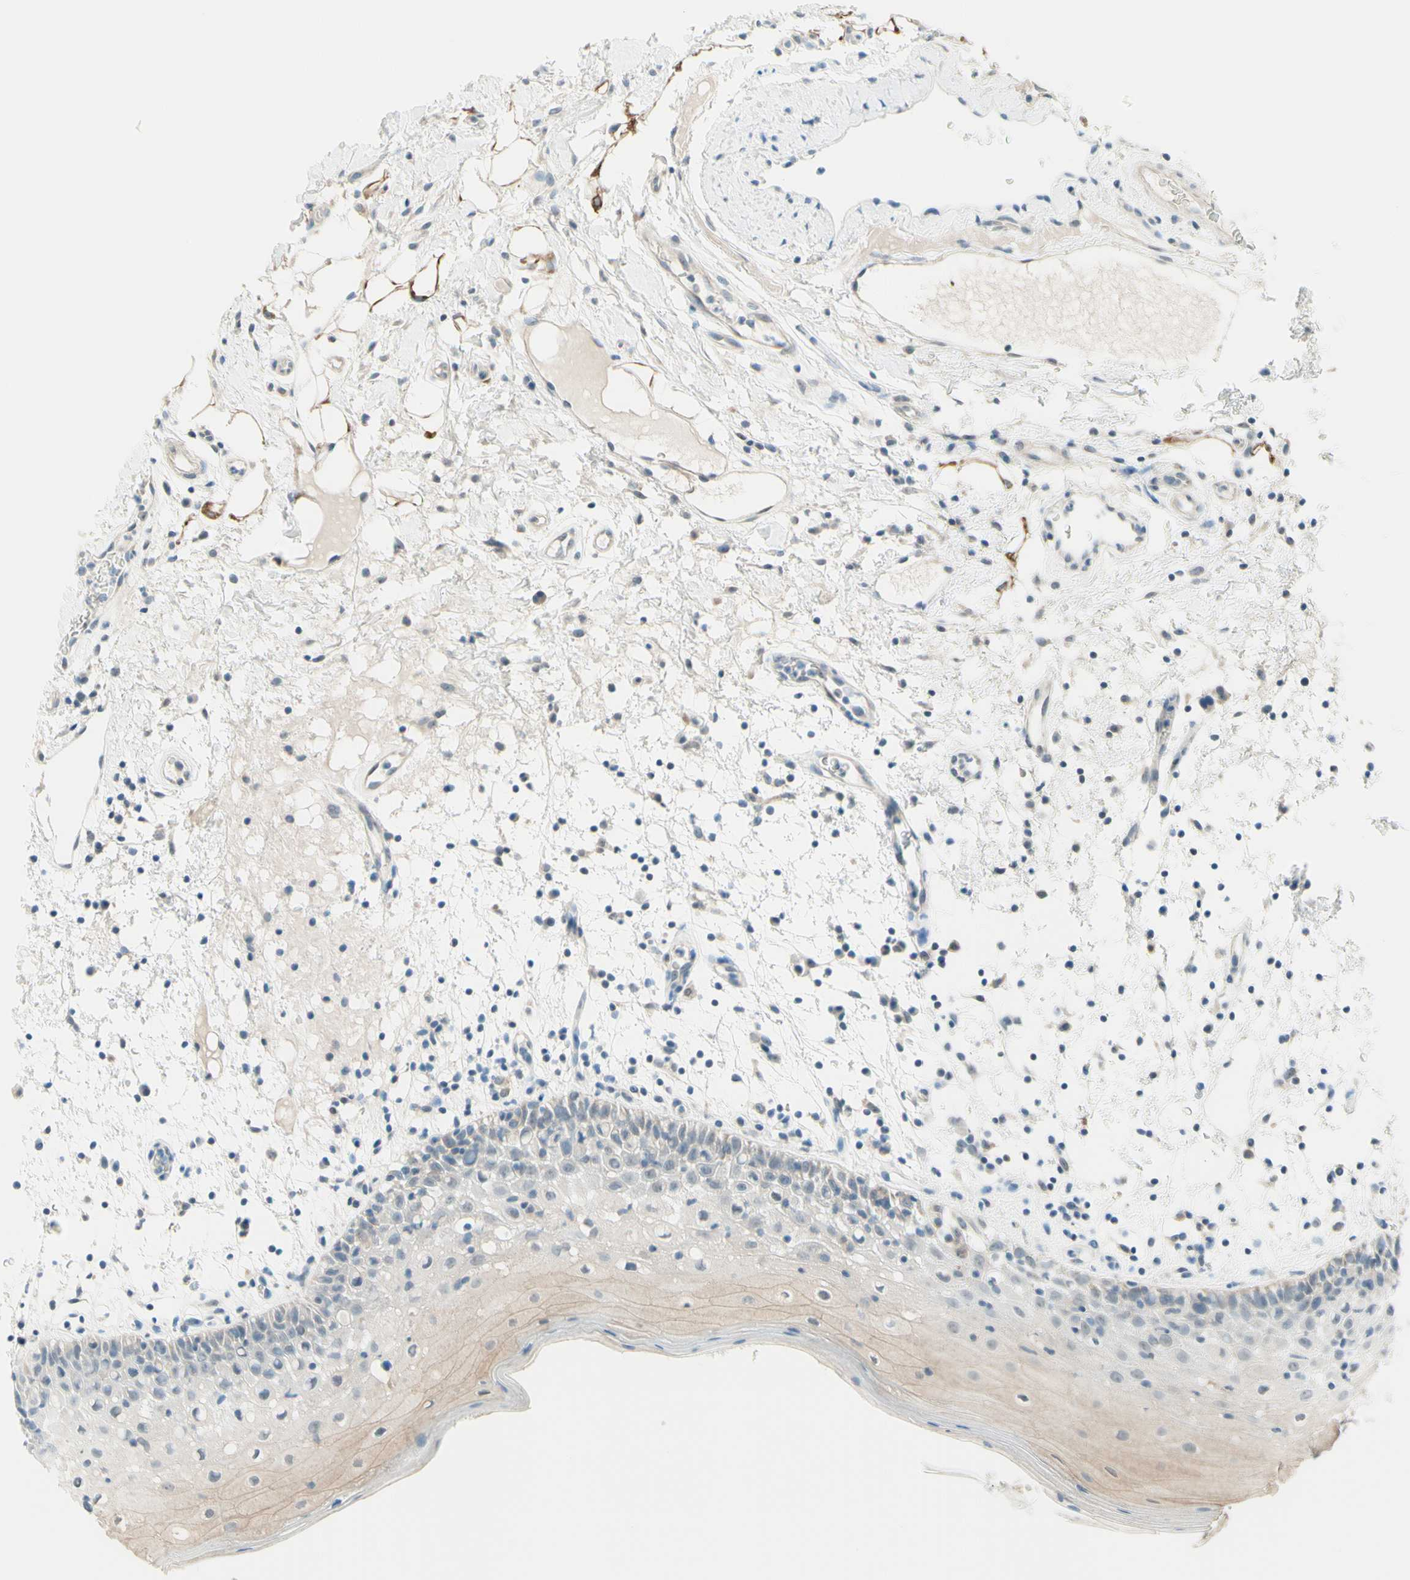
{"staining": {"intensity": "weak", "quantity": "25%-75%", "location": "cytoplasmic/membranous"}, "tissue": "oral mucosa", "cell_type": "Squamous epithelial cells", "image_type": "normal", "snomed": [{"axis": "morphology", "description": "Normal tissue, NOS"}, {"axis": "morphology", "description": "Squamous cell carcinoma, NOS"}, {"axis": "topography", "description": "Skeletal muscle"}, {"axis": "topography", "description": "Oral tissue"}], "caption": "Brown immunohistochemical staining in benign human oral mucosa displays weak cytoplasmic/membranous expression in approximately 25%-75% of squamous epithelial cells. The staining is performed using DAB brown chromogen to label protein expression. The nuclei are counter-stained blue using hematoxylin.", "gene": "JPH1", "patient": {"sex": "male", "age": 71}}